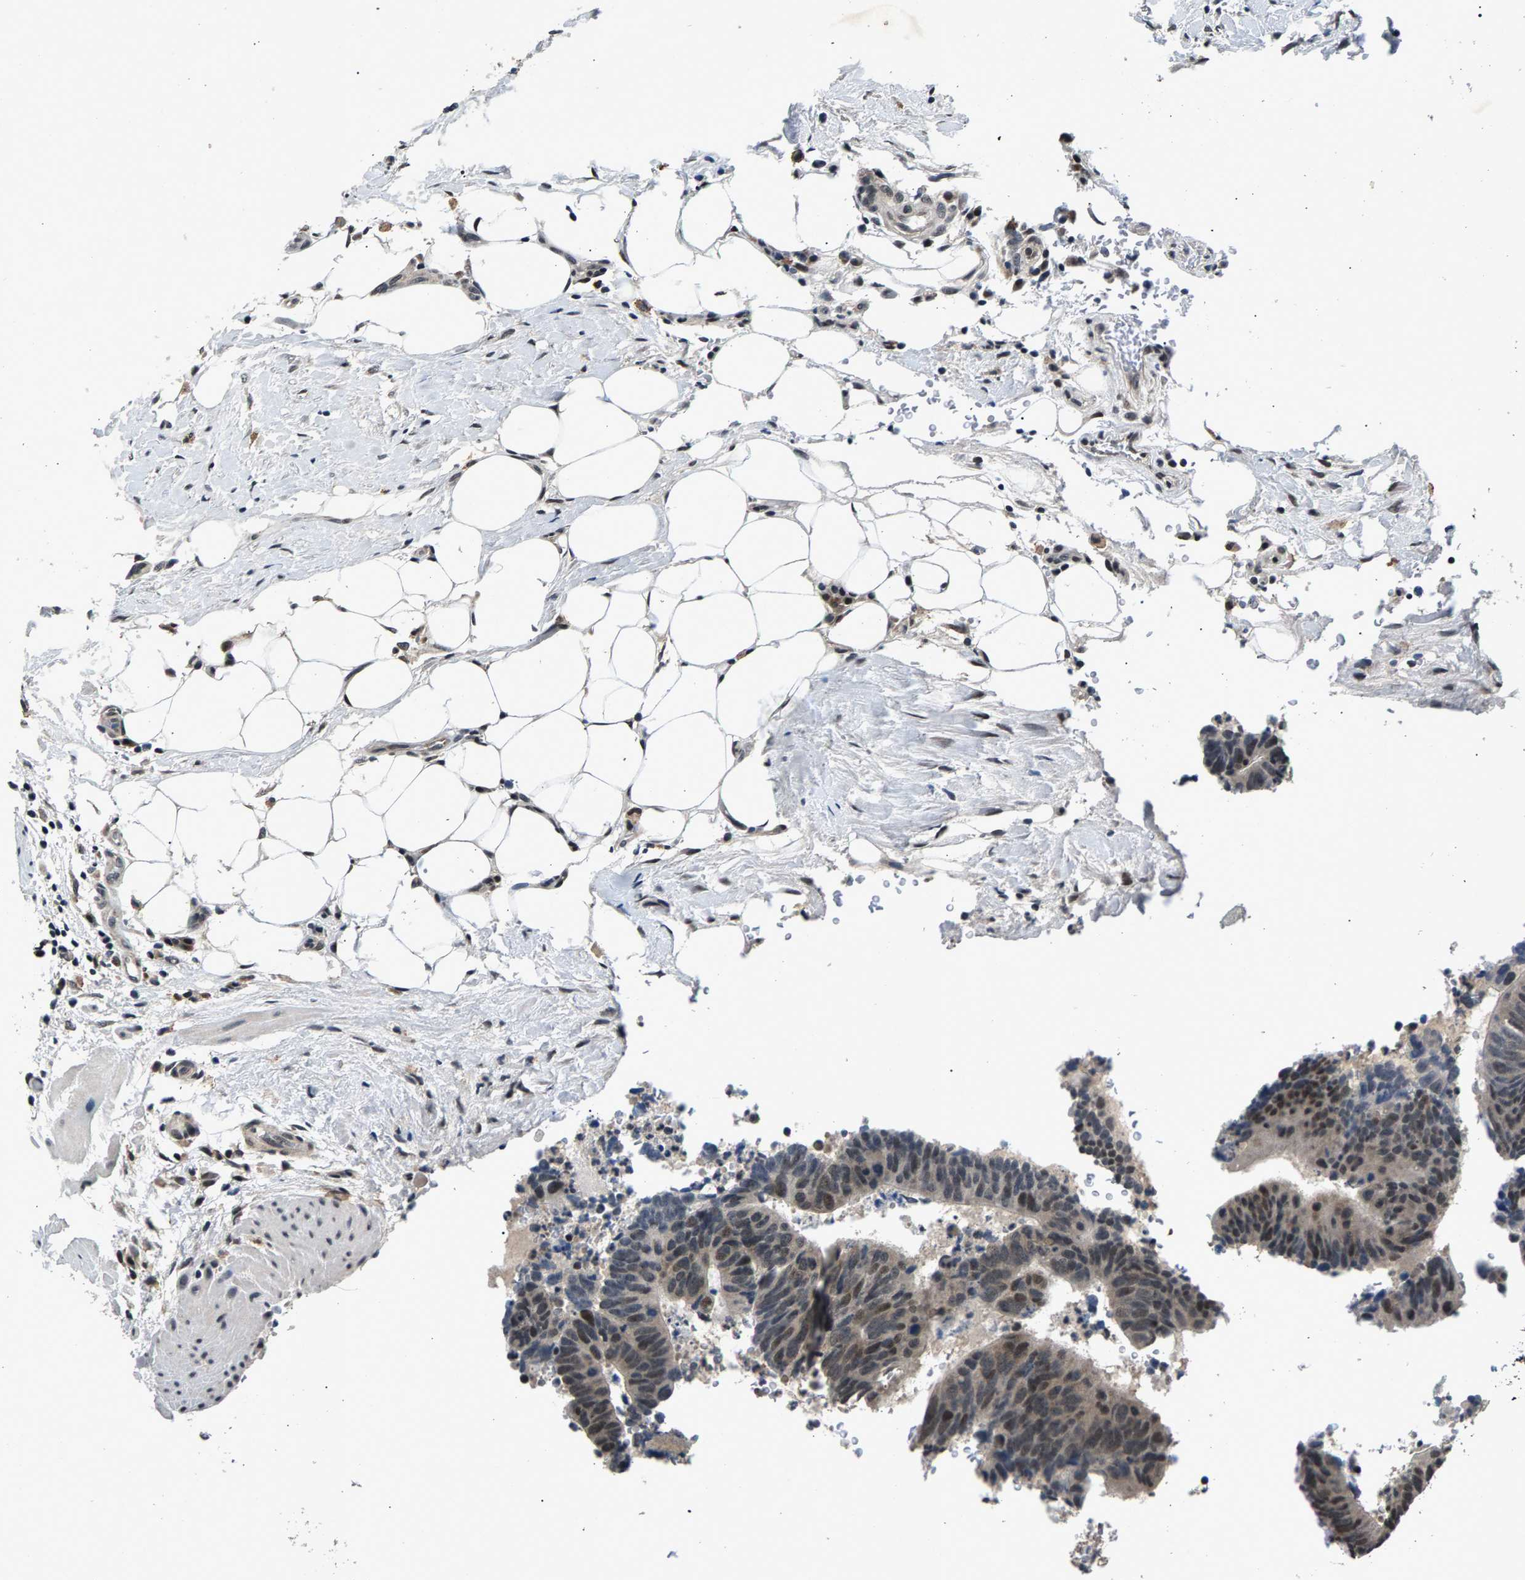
{"staining": {"intensity": "strong", "quantity": "25%-75%", "location": "cytoplasmic/membranous,nuclear"}, "tissue": "colorectal cancer", "cell_type": "Tumor cells", "image_type": "cancer", "snomed": [{"axis": "morphology", "description": "Adenocarcinoma, NOS"}, {"axis": "topography", "description": "Colon"}], "caption": "Immunohistochemical staining of human adenocarcinoma (colorectal) displays high levels of strong cytoplasmic/membranous and nuclear protein positivity in about 25%-75% of tumor cells.", "gene": "RBM33", "patient": {"sex": "male", "age": 56}}